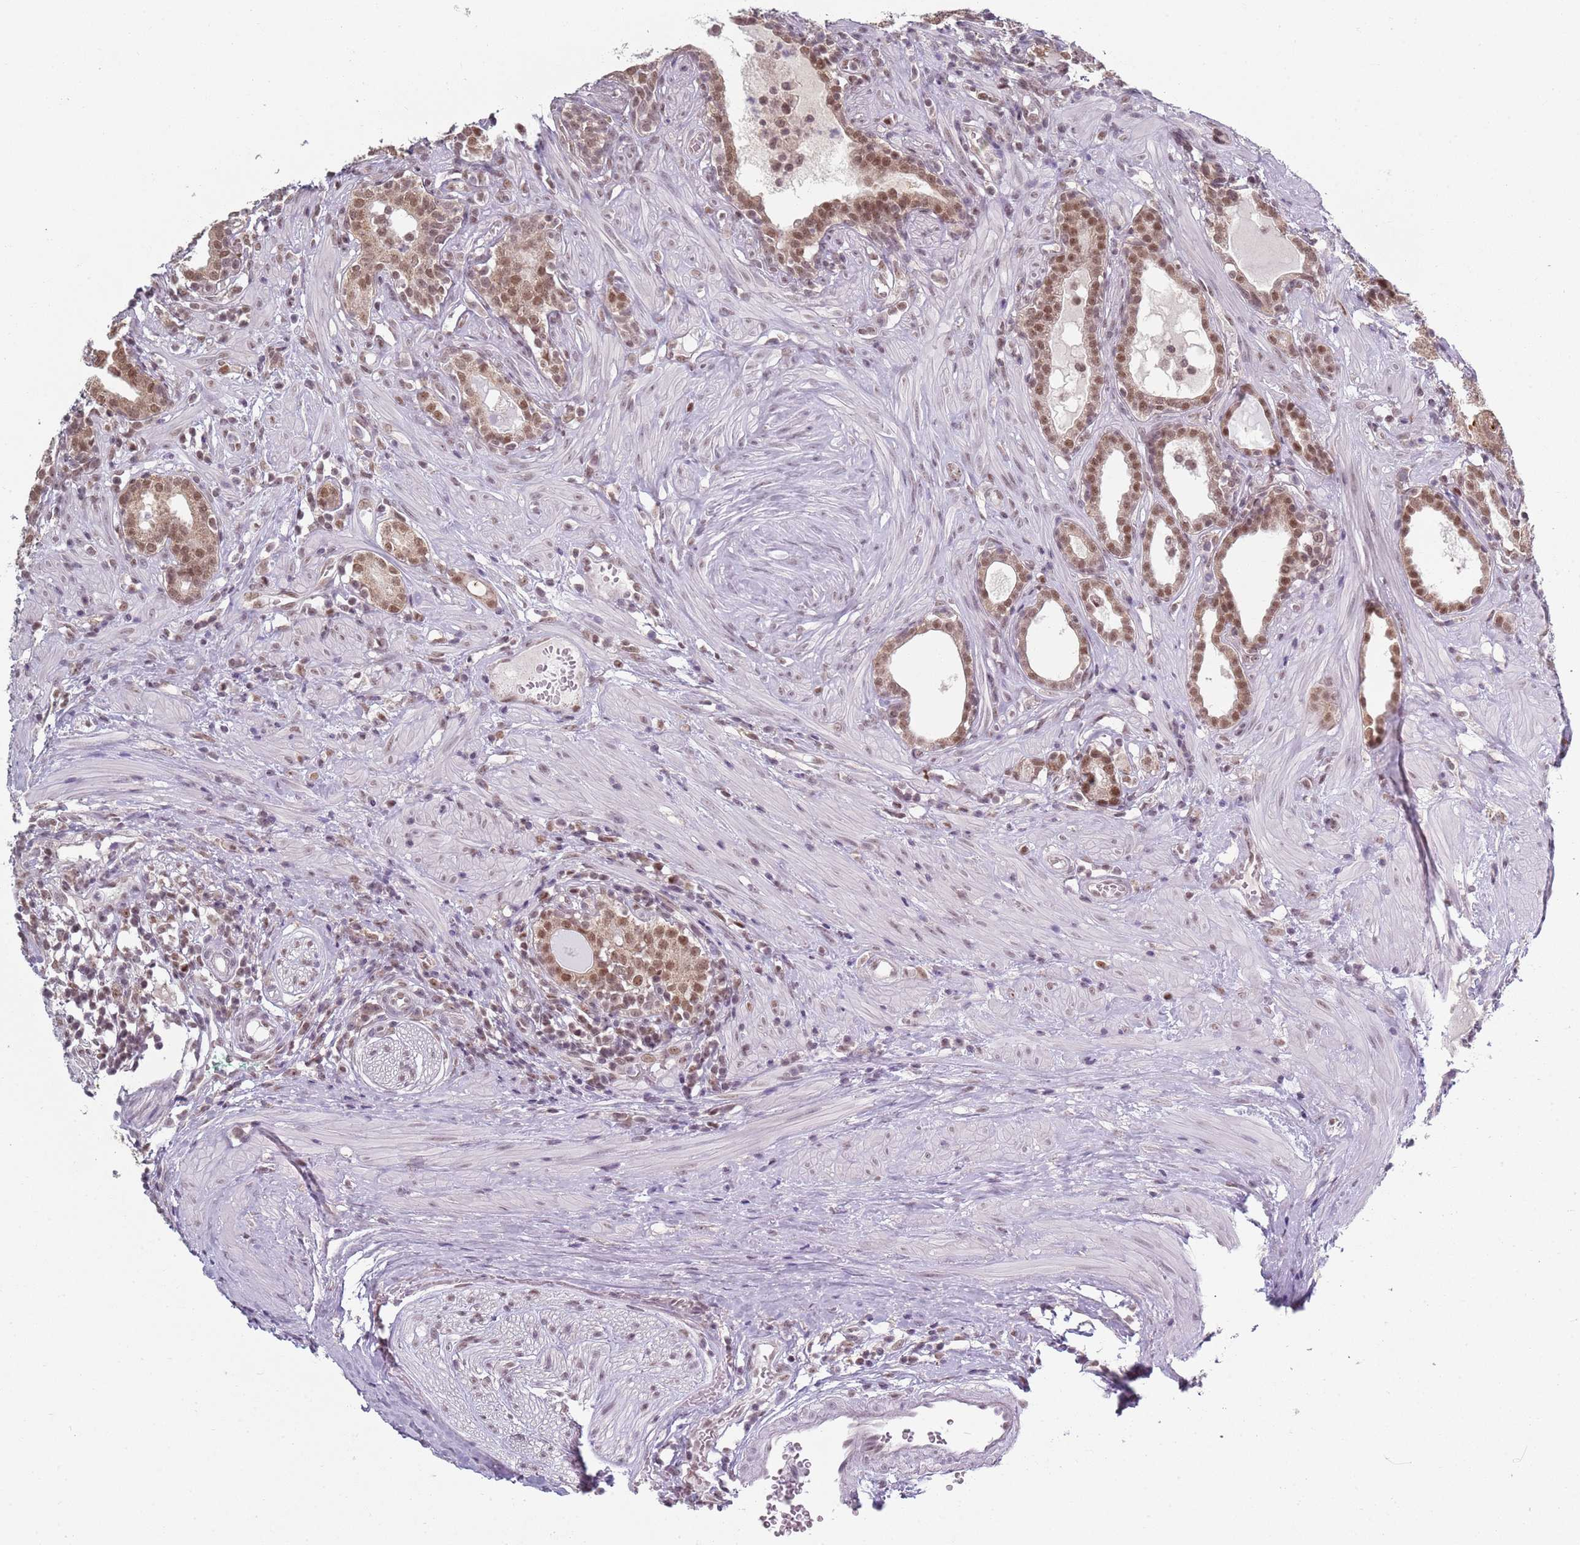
{"staining": {"intensity": "moderate", "quantity": ">75%", "location": "cytoplasmic/membranous,nuclear"}, "tissue": "prostate cancer", "cell_type": "Tumor cells", "image_type": "cancer", "snomed": [{"axis": "morphology", "description": "Adenocarcinoma, High grade"}, {"axis": "topography", "description": "Prostate"}], "caption": "A brown stain labels moderate cytoplasmic/membranous and nuclear positivity of a protein in prostate cancer tumor cells.", "gene": "SMARCAL1", "patient": {"sex": "male", "age": 67}}